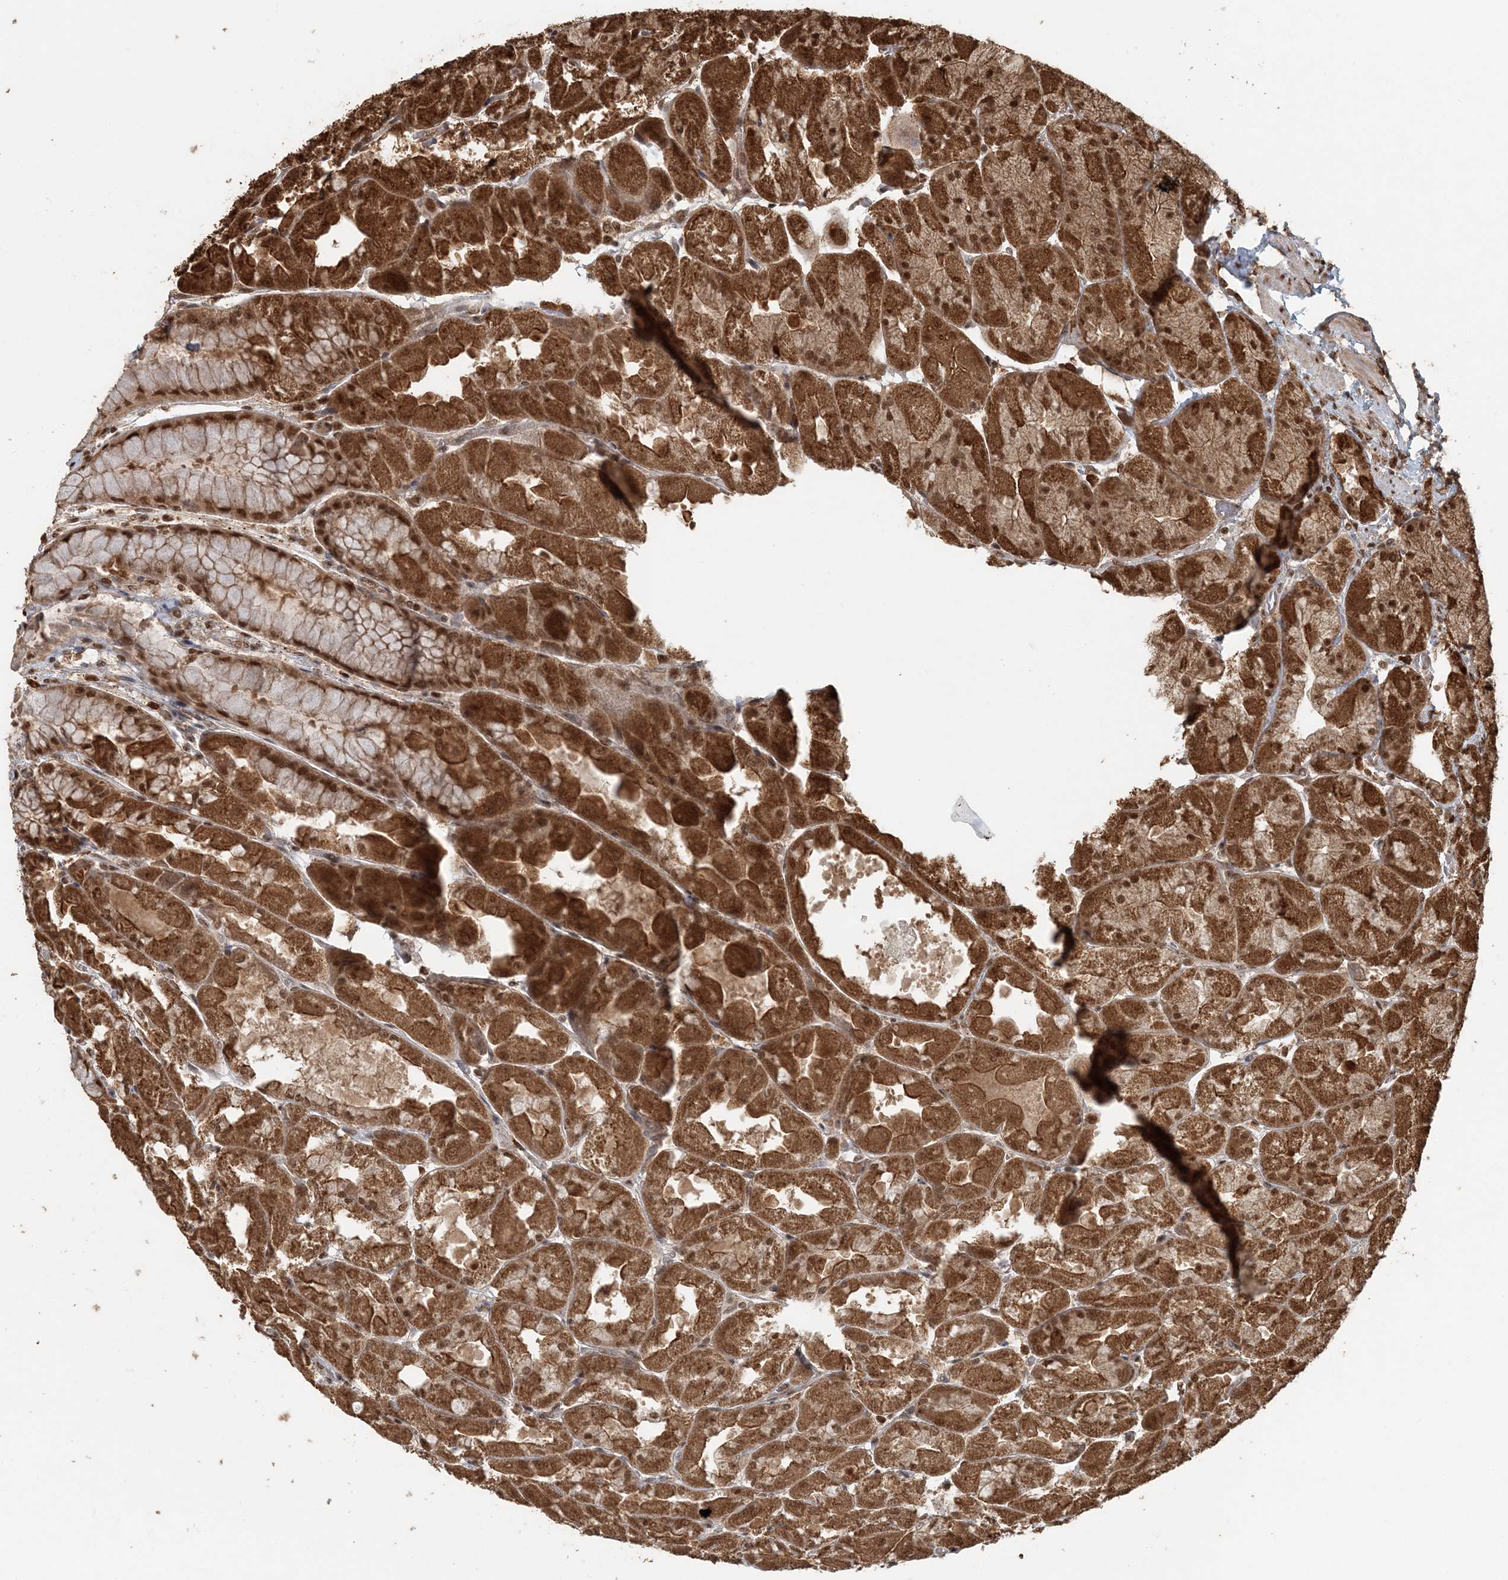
{"staining": {"intensity": "strong", "quantity": ">75%", "location": "cytoplasmic/membranous,nuclear"}, "tissue": "stomach", "cell_type": "Glandular cells", "image_type": "normal", "snomed": [{"axis": "morphology", "description": "Normal tissue, NOS"}, {"axis": "topography", "description": "Stomach"}], "caption": "This photomicrograph exhibits unremarkable stomach stained with IHC to label a protein in brown. The cytoplasmic/membranous,nuclear of glandular cells show strong positivity for the protein. Nuclei are counter-stained blue.", "gene": "ARHGAP35", "patient": {"sex": "female", "age": 61}}